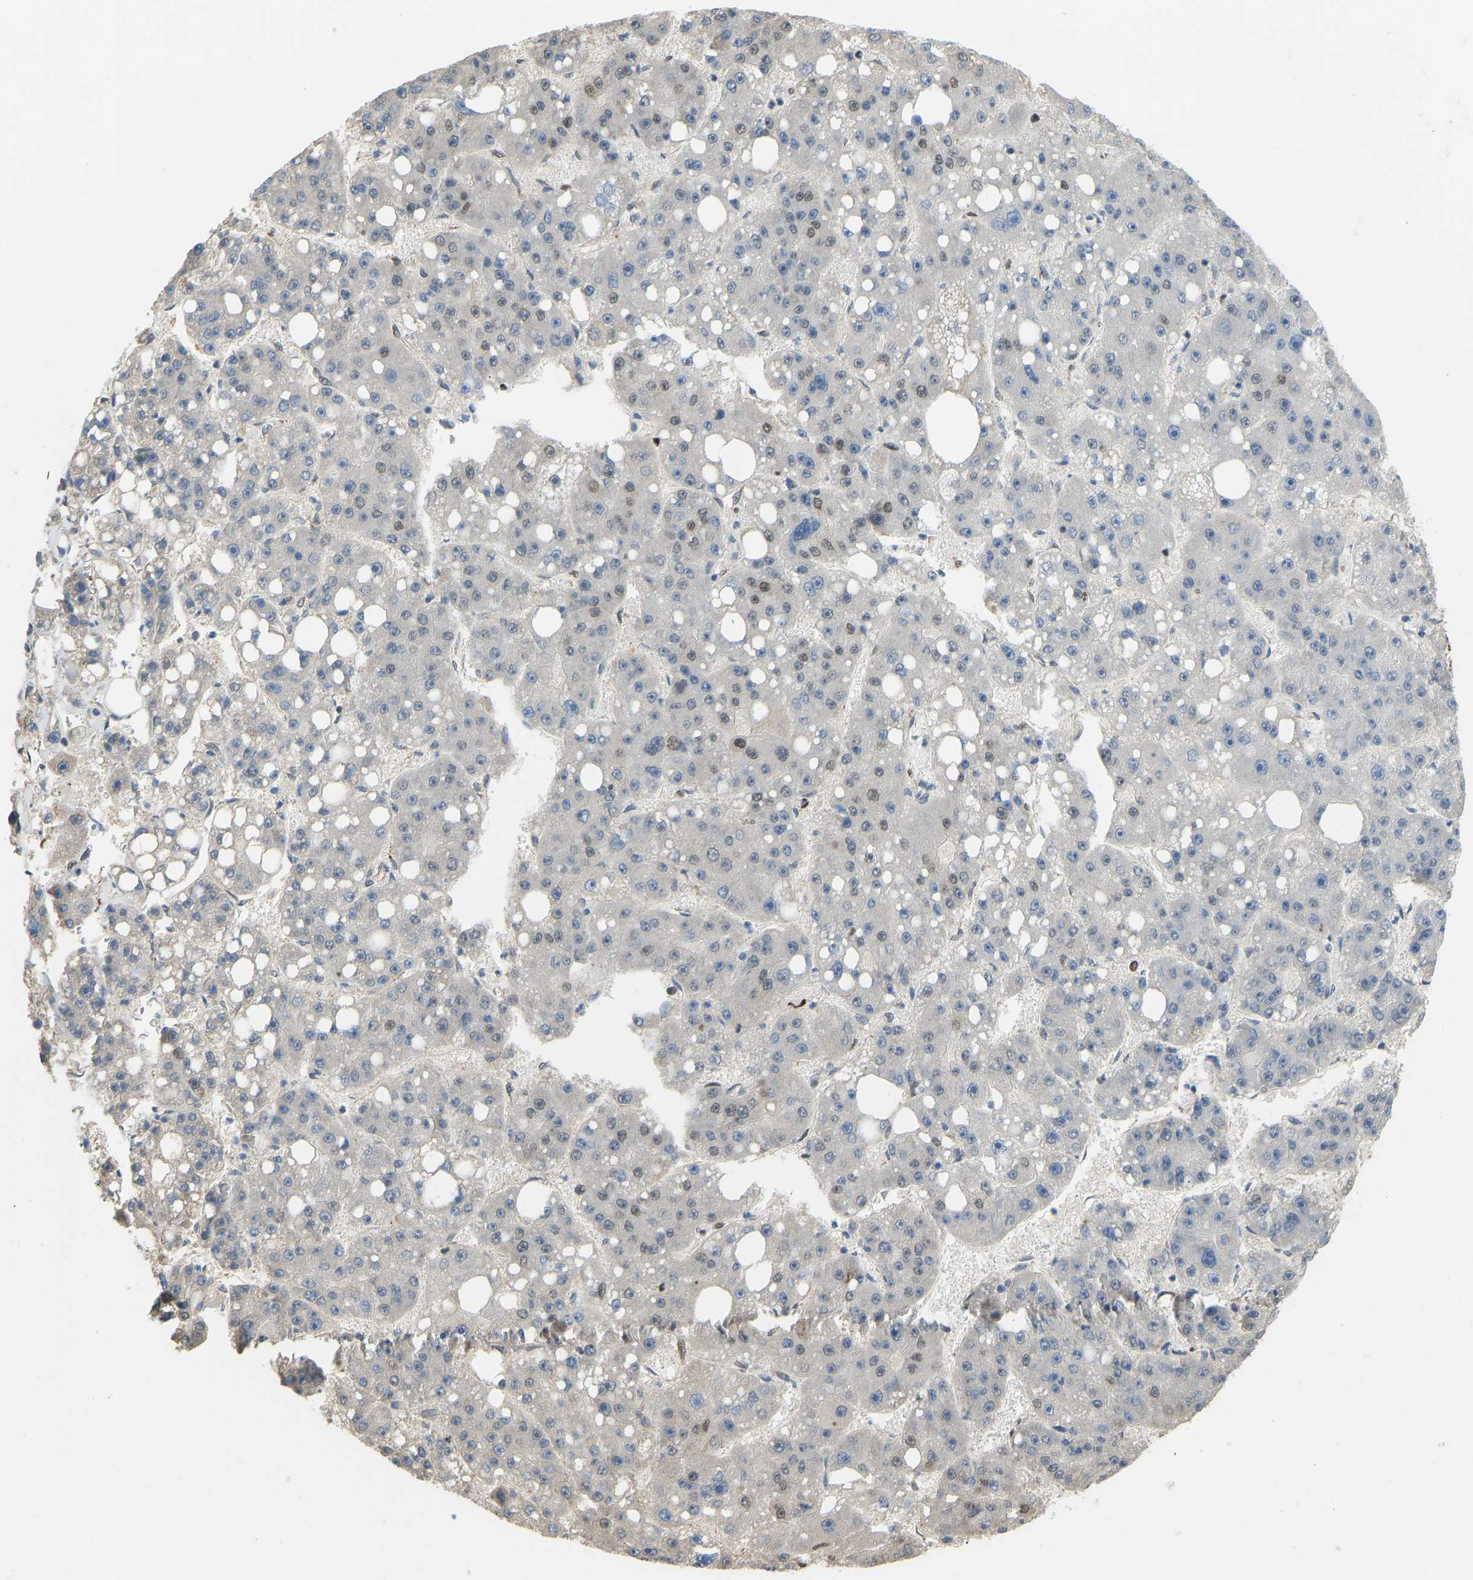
{"staining": {"intensity": "weak", "quantity": "<25%", "location": "nuclear"}, "tissue": "liver cancer", "cell_type": "Tumor cells", "image_type": "cancer", "snomed": [{"axis": "morphology", "description": "Carcinoma, Hepatocellular, NOS"}, {"axis": "topography", "description": "Liver"}], "caption": "Immunohistochemical staining of human liver hepatocellular carcinoma shows no significant expression in tumor cells. (Brightfield microscopy of DAB (3,3'-diaminobenzidine) IHC at high magnification).", "gene": "ZSCAN20", "patient": {"sex": "female", "age": 61}}